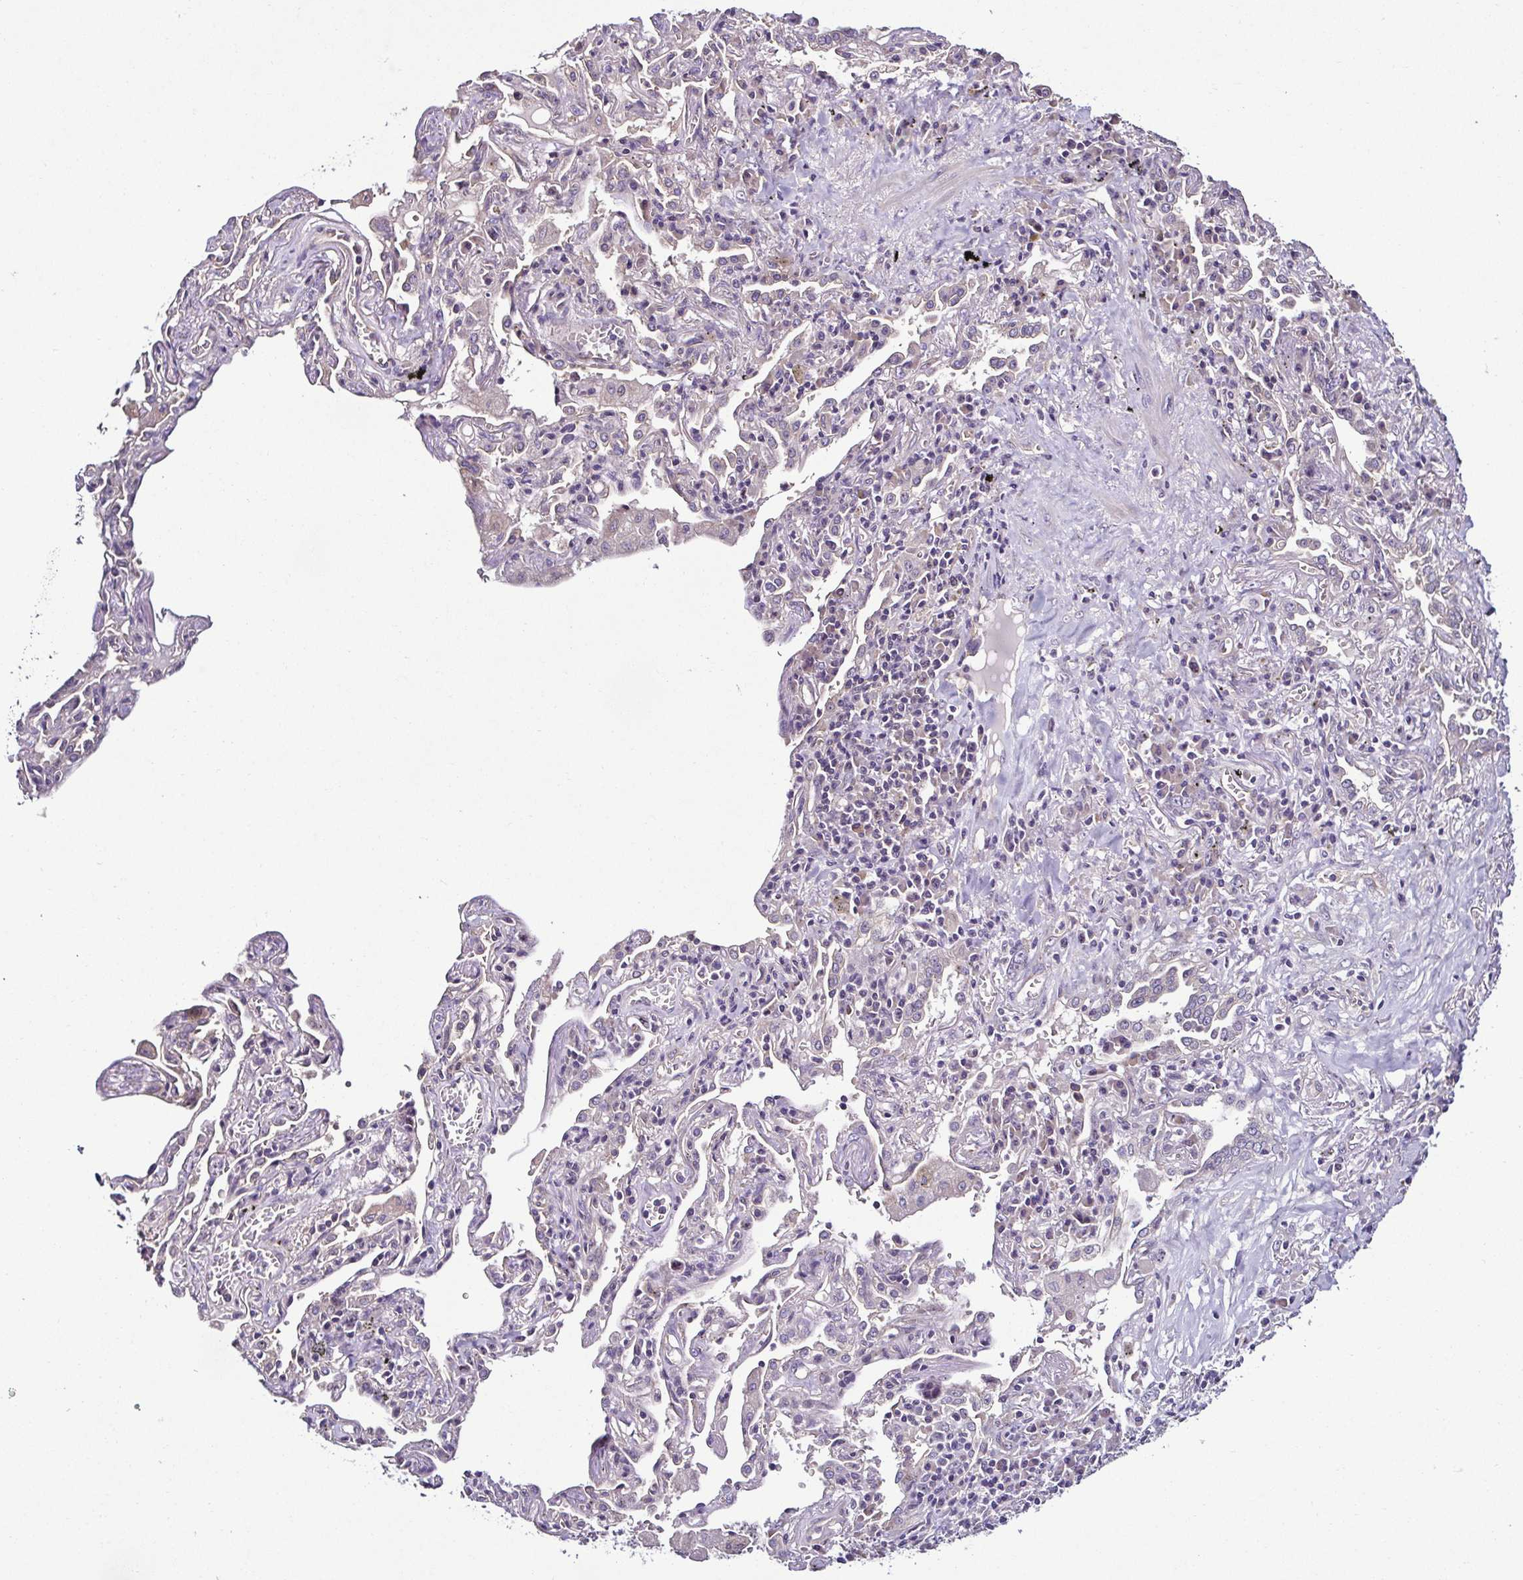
{"staining": {"intensity": "negative", "quantity": "none", "location": "none"}, "tissue": "lung cancer", "cell_type": "Tumor cells", "image_type": "cancer", "snomed": [{"axis": "morphology", "description": "Squamous cell carcinoma, NOS"}, {"axis": "topography", "description": "Lung"}], "caption": "This is an immunohistochemistry (IHC) image of human lung cancer (squamous cell carcinoma). There is no positivity in tumor cells.", "gene": "LMOD2", "patient": {"sex": "male", "age": 75}}